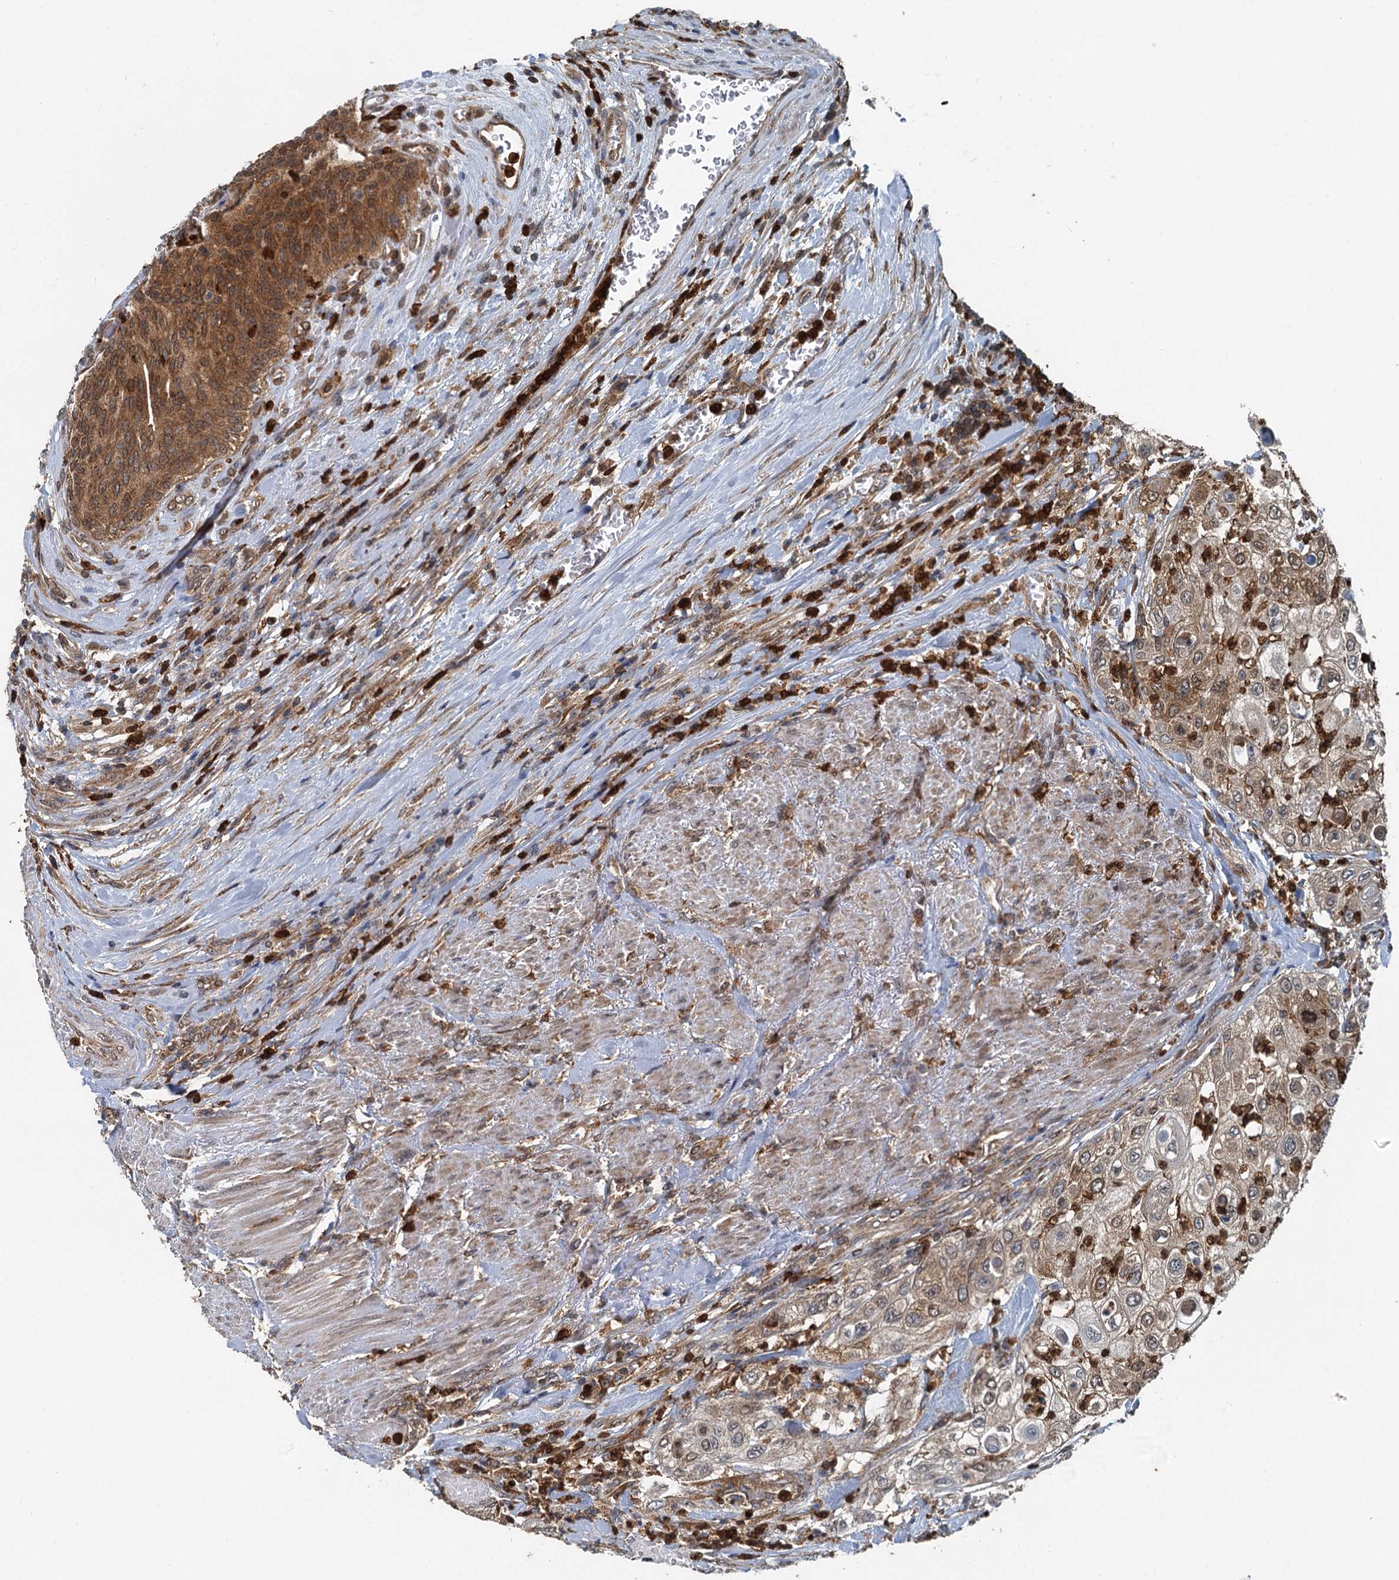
{"staining": {"intensity": "weak", "quantity": "25%-75%", "location": "cytoplasmic/membranous"}, "tissue": "urothelial cancer", "cell_type": "Tumor cells", "image_type": "cancer", "snomed": [{"axis": "morphology", "description": "Urothelial carcinoma, High grade"}, {"axis": "topography", "description": "Urinary bladder"}], "caption": "High-grade urothelial carcinoma was stained to show a protein in brown. There is low levels of weak cytoplasmic/membranous expression in about 25%-75% of tumor cells.", "gene": "GPI", "patient": {"sex": "female", "age": 79}}